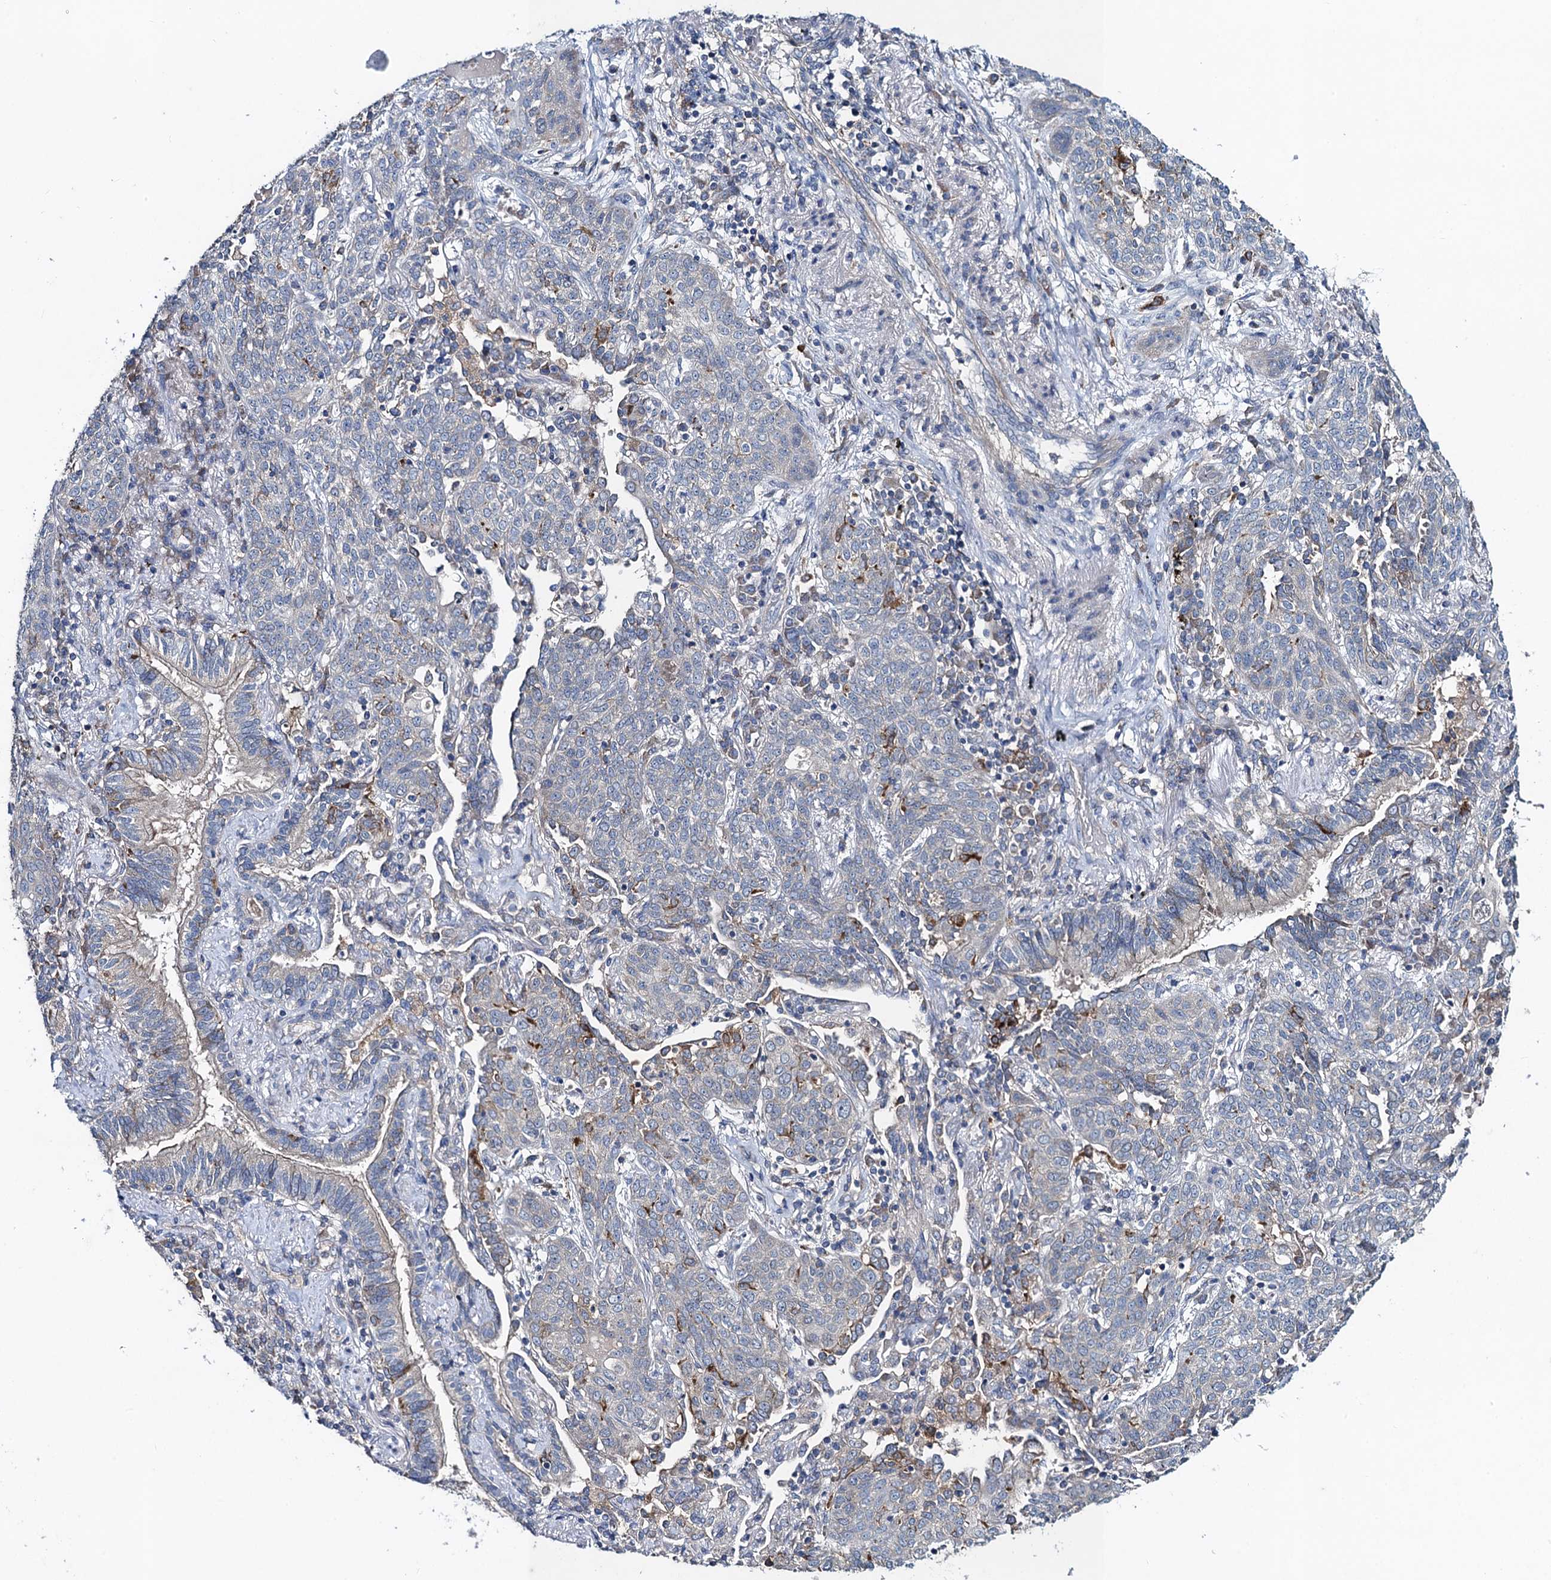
{"staining": {"intensity": "negative", "quantity": "none", "location": "none"}, "tissue": "lung cancer", "cell_type": "Tumor cells", "image_type": "cancer", "snomed": [{"axis": "morphology", "description": "Squamous cell carcinoma, NOS"}, {"axis": "topography", "description": "Lung"}], "caption": "This is an immunohistochemistry histopathology image of human lung cancer (squamous cell carcinoma). There is no staining in tumor cells.", "gene": "SNAP29", "patient": {"sex": "female", "age": 70}}